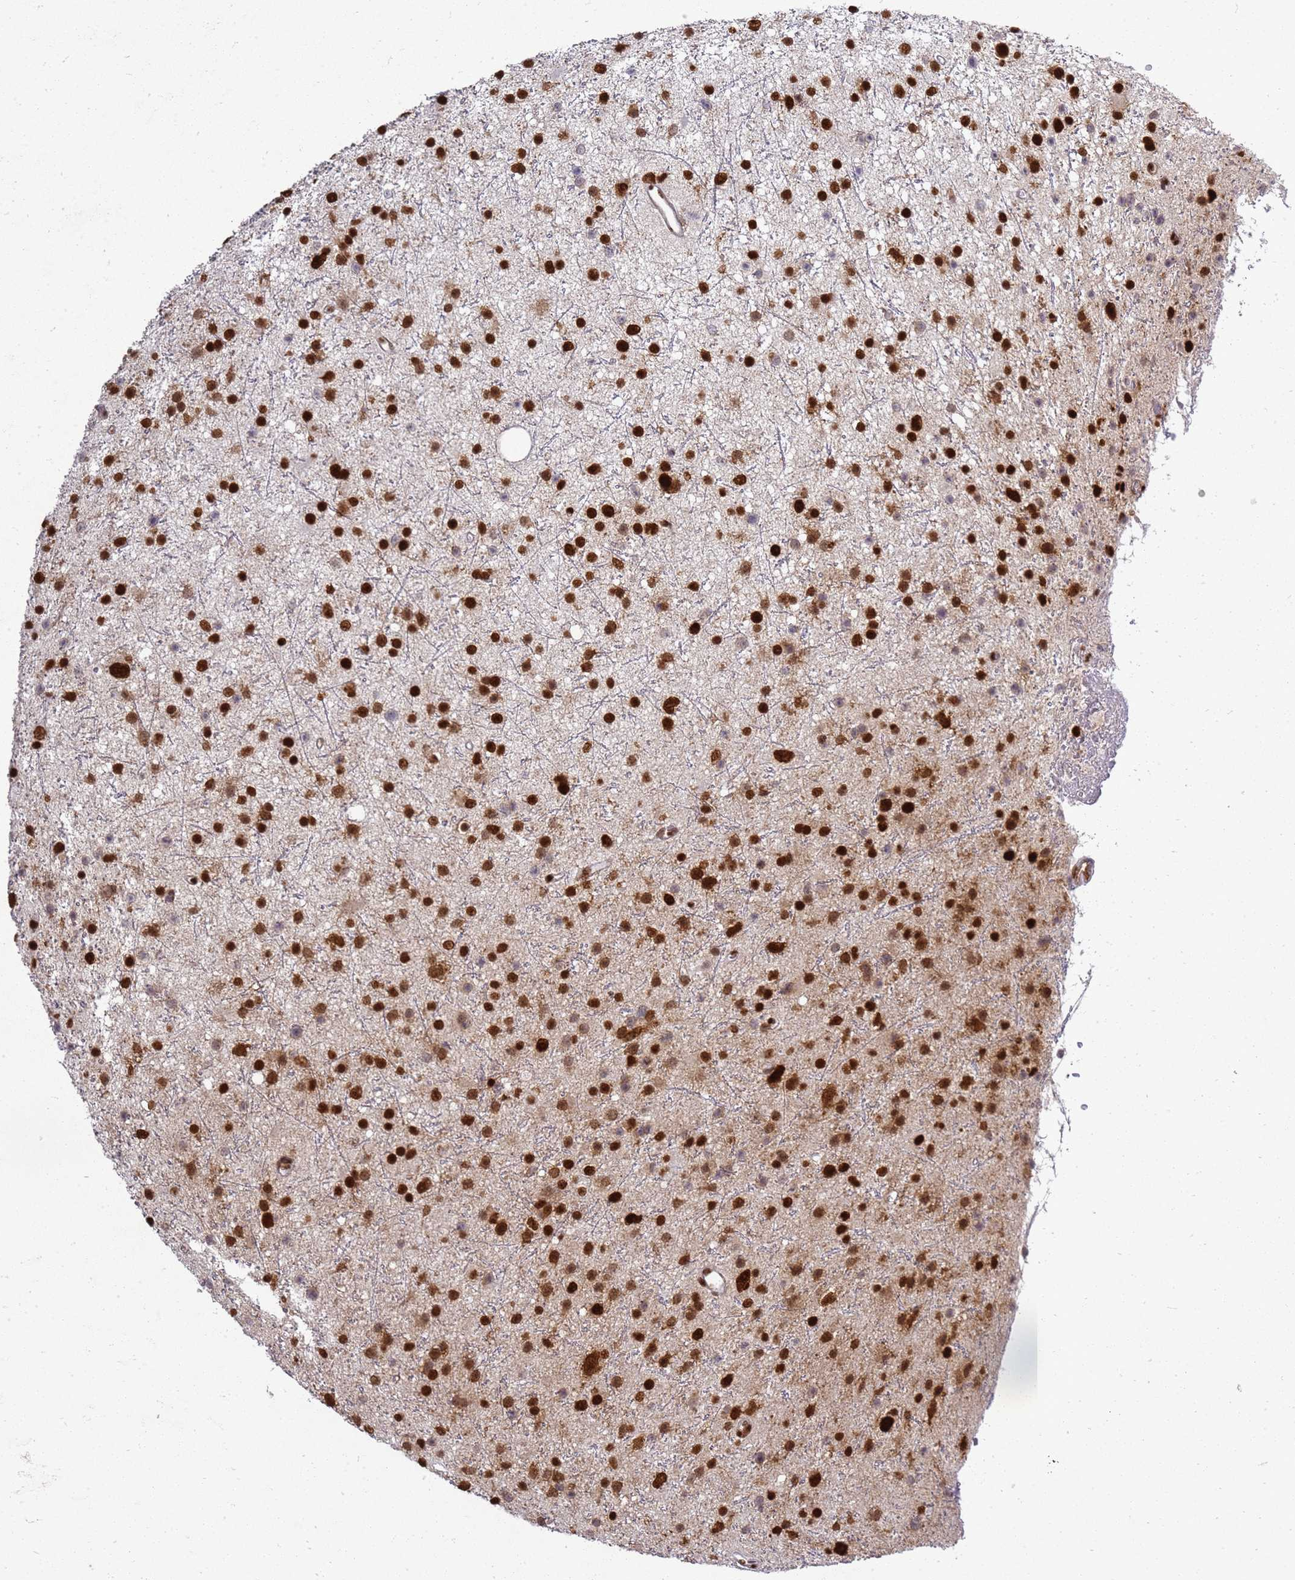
{"staining": {"intensity": "strong", "quantity": ">75%", "location": "nuclear"}, "tissue": "glioma", "cell_type": "Tumor cells", "image_type": "cancer", "snomed": [{"axis": "morphology", "description": "Glioma, malignant, Low grade"}, {"axis": "topography", "description": "Cerebral cortex"}], "caption": "Tumor cells display strong nuclear staining in about >75% of cells in malignant glioma (low-grade).", "gene": "APEX1", "patient": {"sex": "female", "age": 39}}